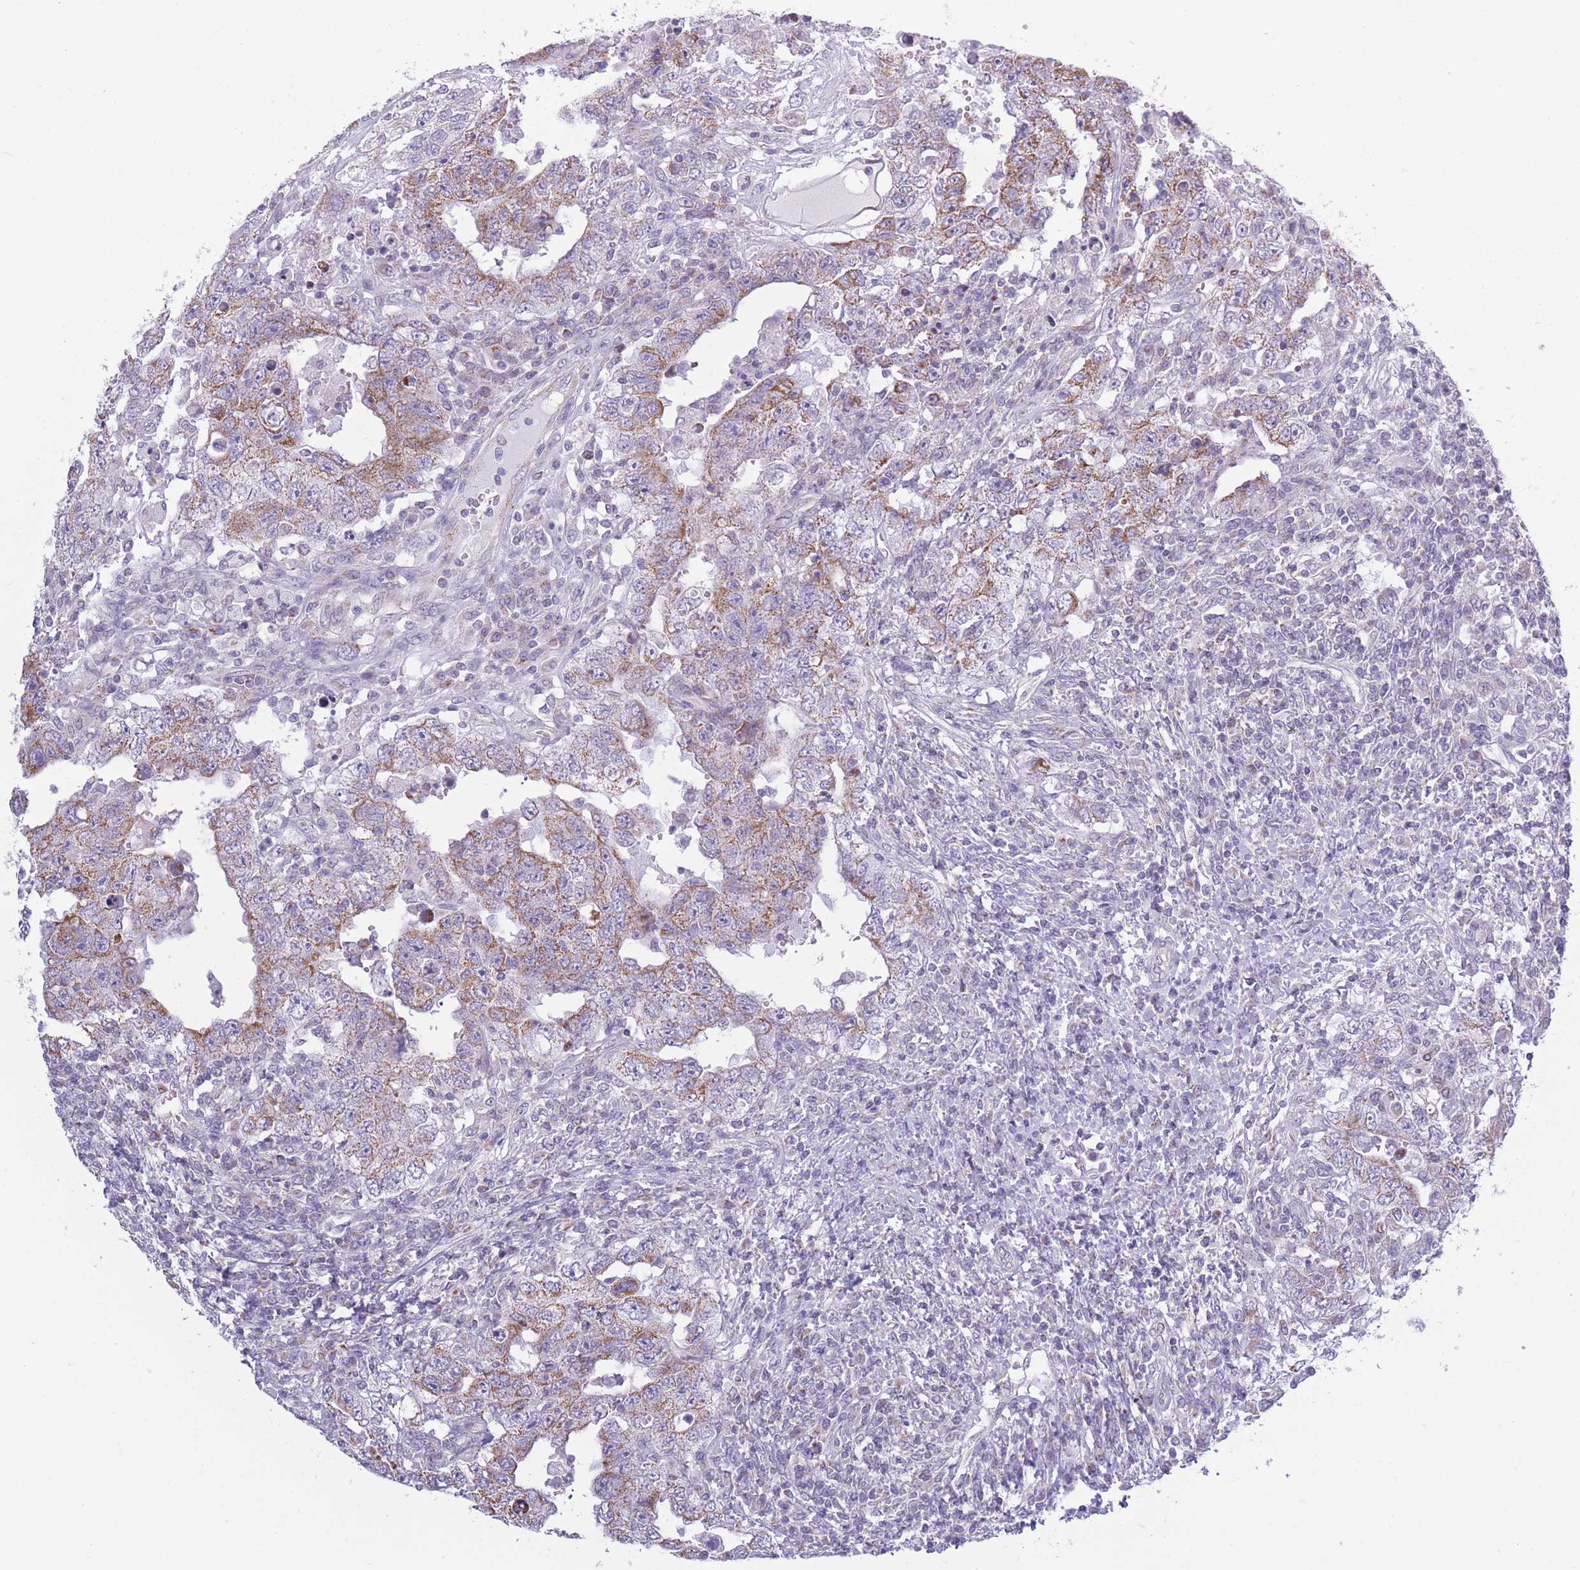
{"staining": {"intensity": "moderate", "quantity": "25%-75%", "location": "cytoplasmic/membranous"}, "tissue": "testis cancer", "cell_type": "Tumor cells", "image_type": "cancer", "snomed": [{"axis": "morphology", "description": "Carcinoma, Embryonal, NOS"}, {"axis": "topography", "description": "Testis"}], "caption": "A histopathology image of human embryonal carcinoma (testis) stained for a protein reveals moderate cytoplasmic/membranous brown staining in tumor cells. (DAB (3,3'-diaminobenzidine) = brown stain, brightfield microscopy at high magnification).", "gene": "PDHA1", "patient": {"sex": "male", "age": 26}}